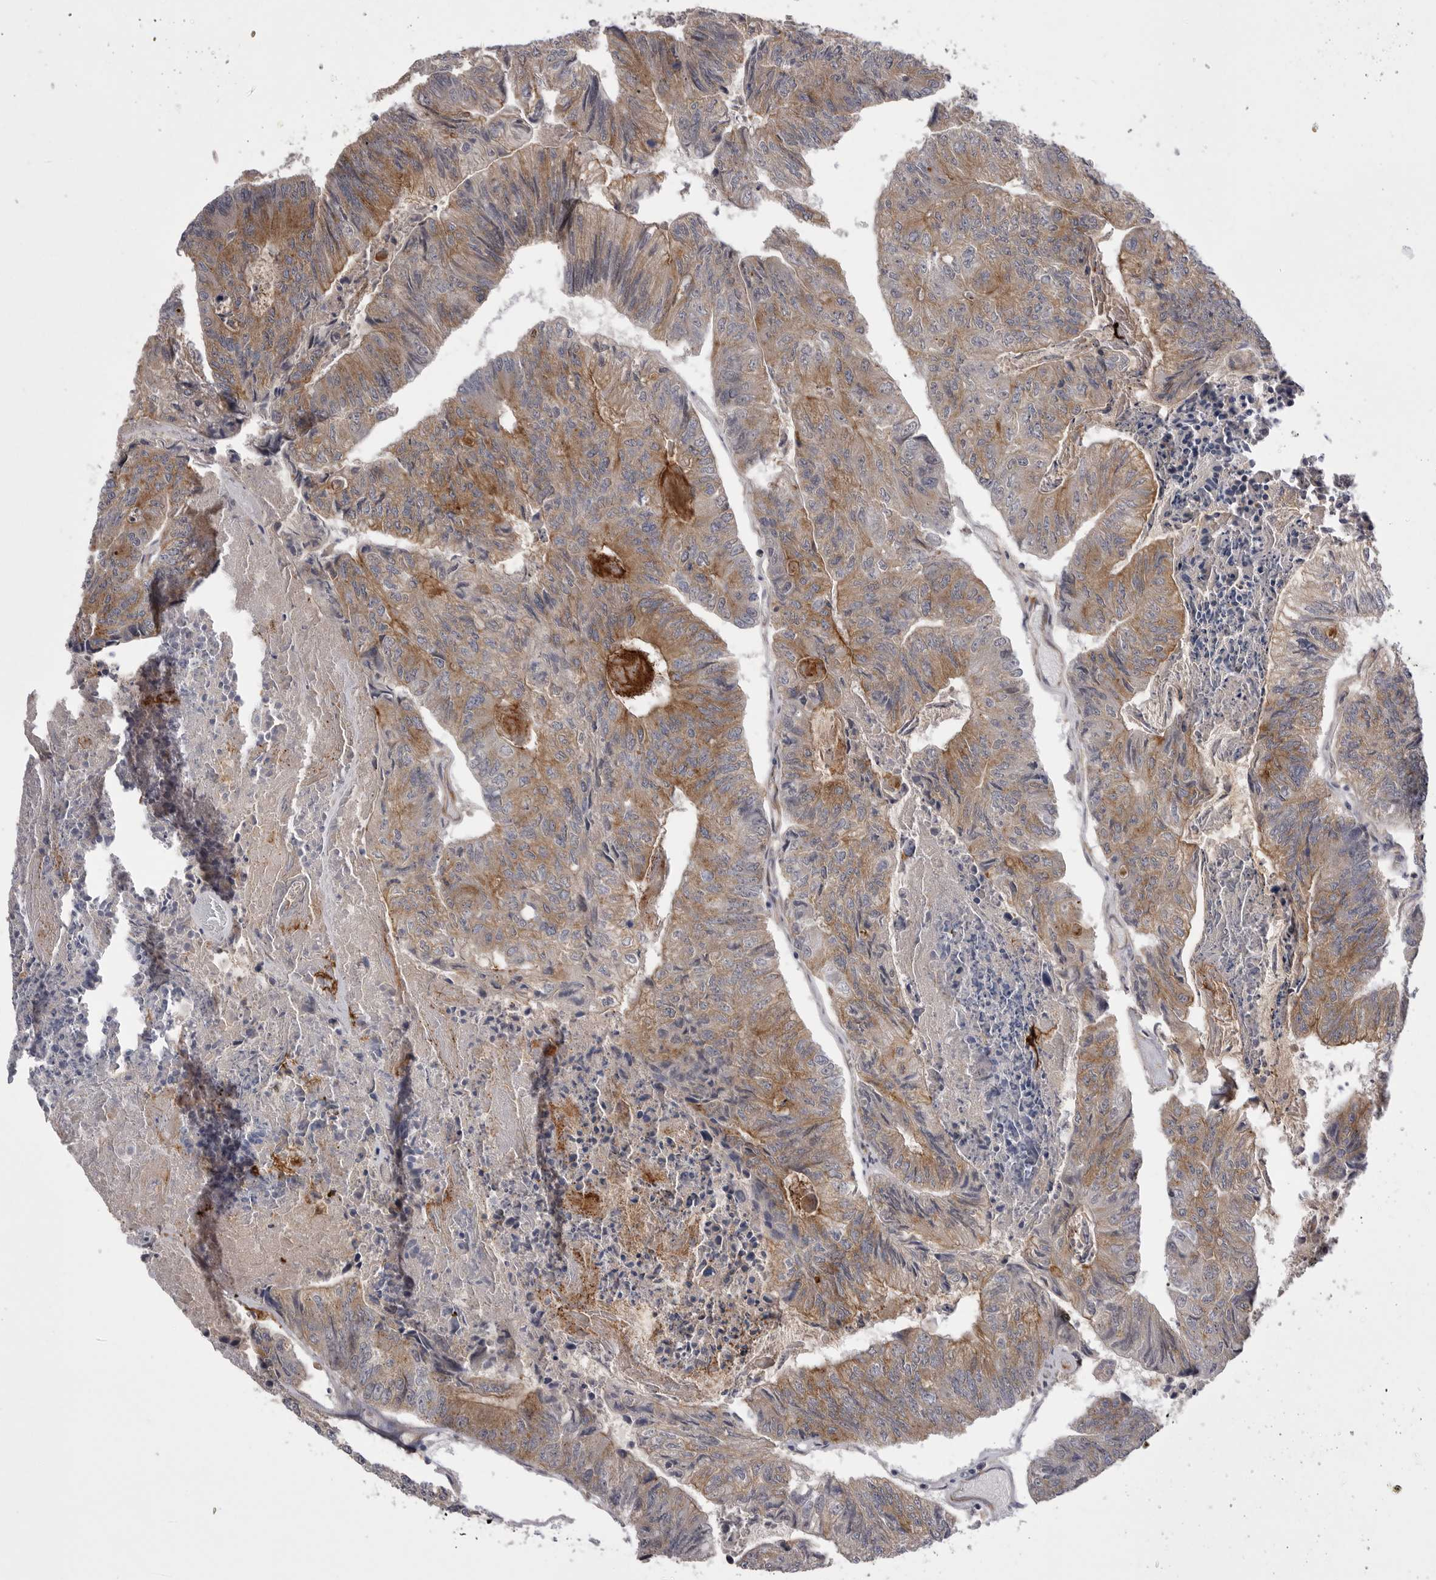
{"staining": {"intensity": "moderate", "quantity": "25%-75%", "location": "cytoplasmic/membranous"}, "tissue": "colorectal cancer", "cell_type": "Tumor cells", "image_type": "cancer", "snomed": [{"axis": "morphology", "description": "Adenocarcinoma, NOS"}, {"axis": "topography", "description": "Colon"}], "caption": "Brown immunohistochemical staining in human adenocarcinoma (colorectal) reveals moderate cytoplasmic/membranous staining in about 25%-75% of tumor cells.", "gene": "OSBPL9", "patient": {"sex": "female", "age": 67}}